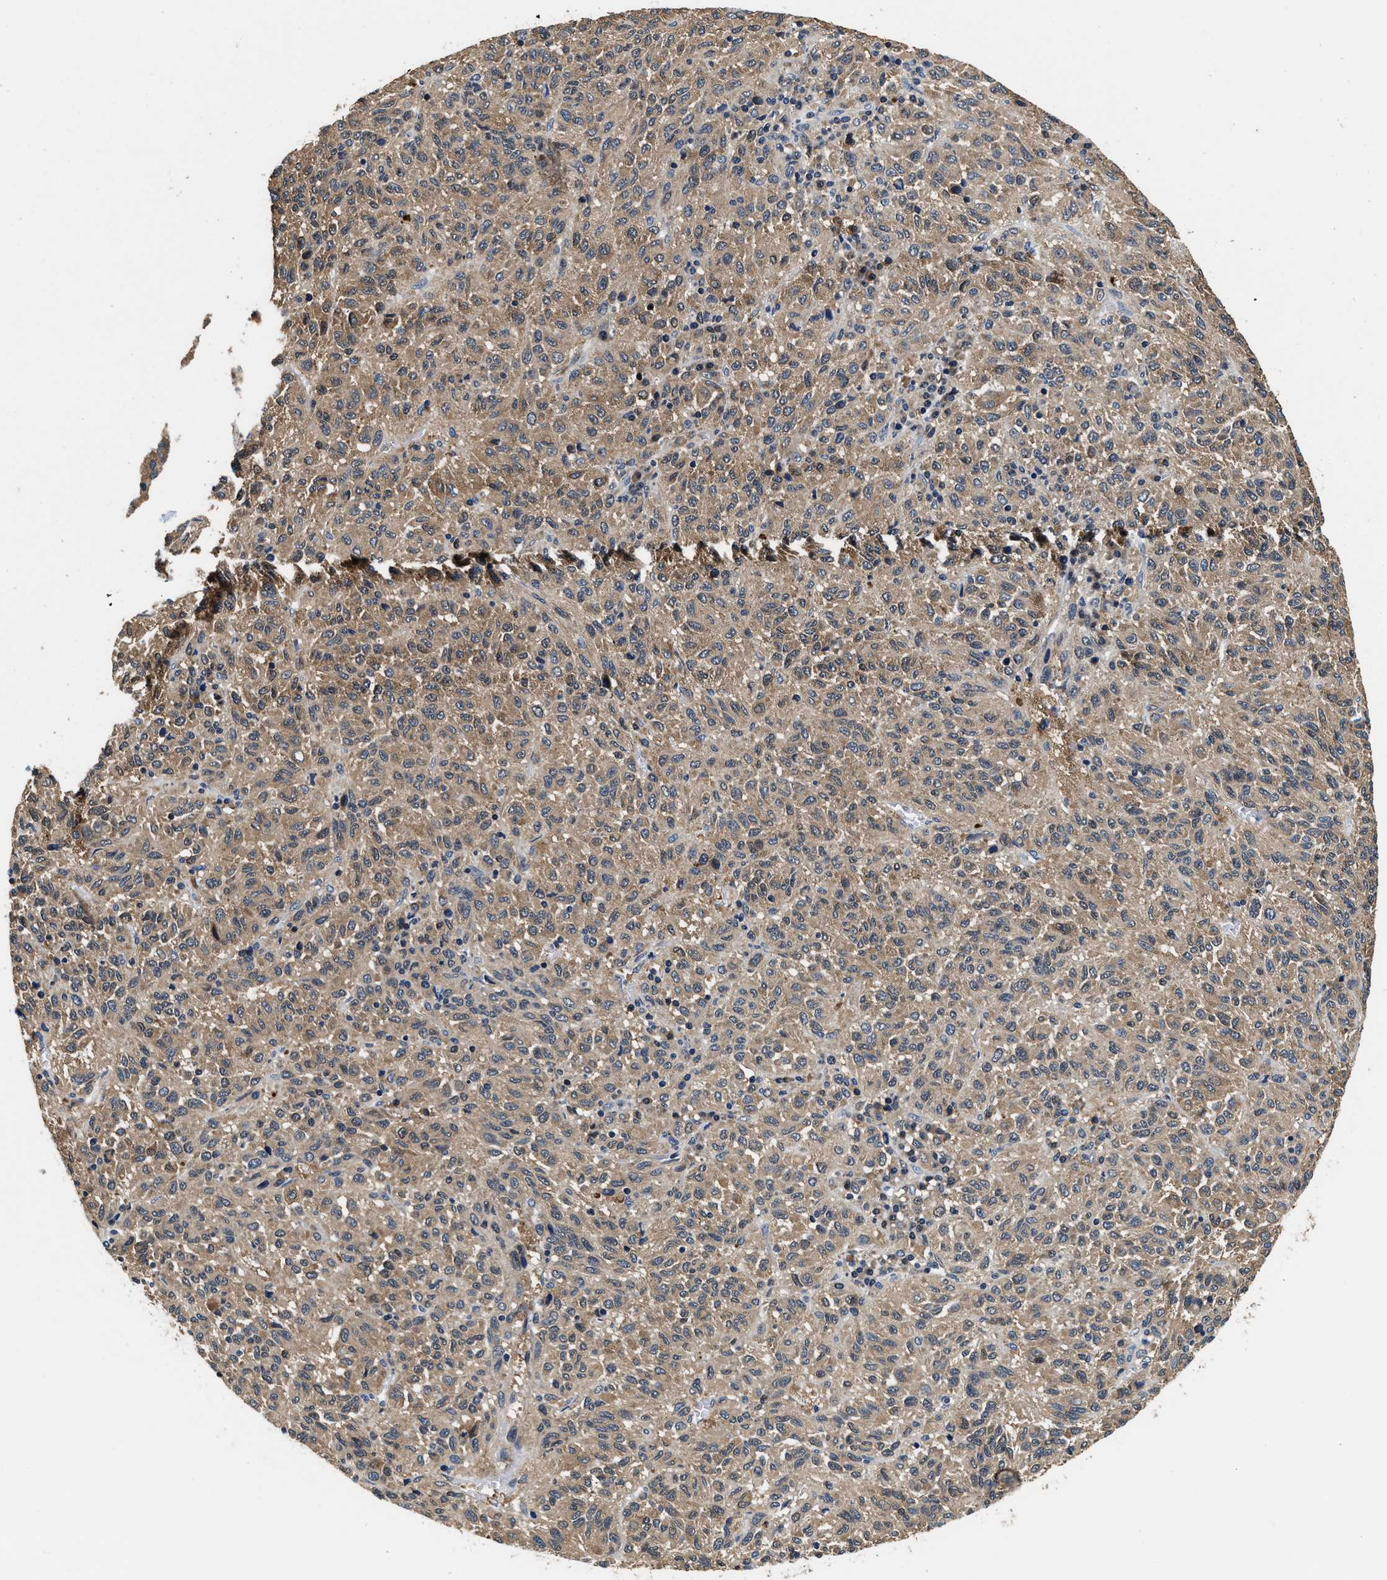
{"staining": {"intensity": "moderate", "quantity": ">75%", "location": "cytoplasmic/membranous"}, "tissue": "melanoma", "cell_type": "Tumor cells", "image_type": "cancer", "snomed": [{"axis": "morphology", "description": "Malignant melanoma, Metastatic site"}, {"axis": "topography", "description": "Lung"}], "caption": "DAB (3,3'-diaminobenzidine) immunohistochemical staining of human malignant melanoma (metastatic site) exhibits moderate cytoplasmic/membranous protein expression in about >75% of tumor cells.", "gene": "PHPT1", "patient": {"sex": "male", "age": 64}}